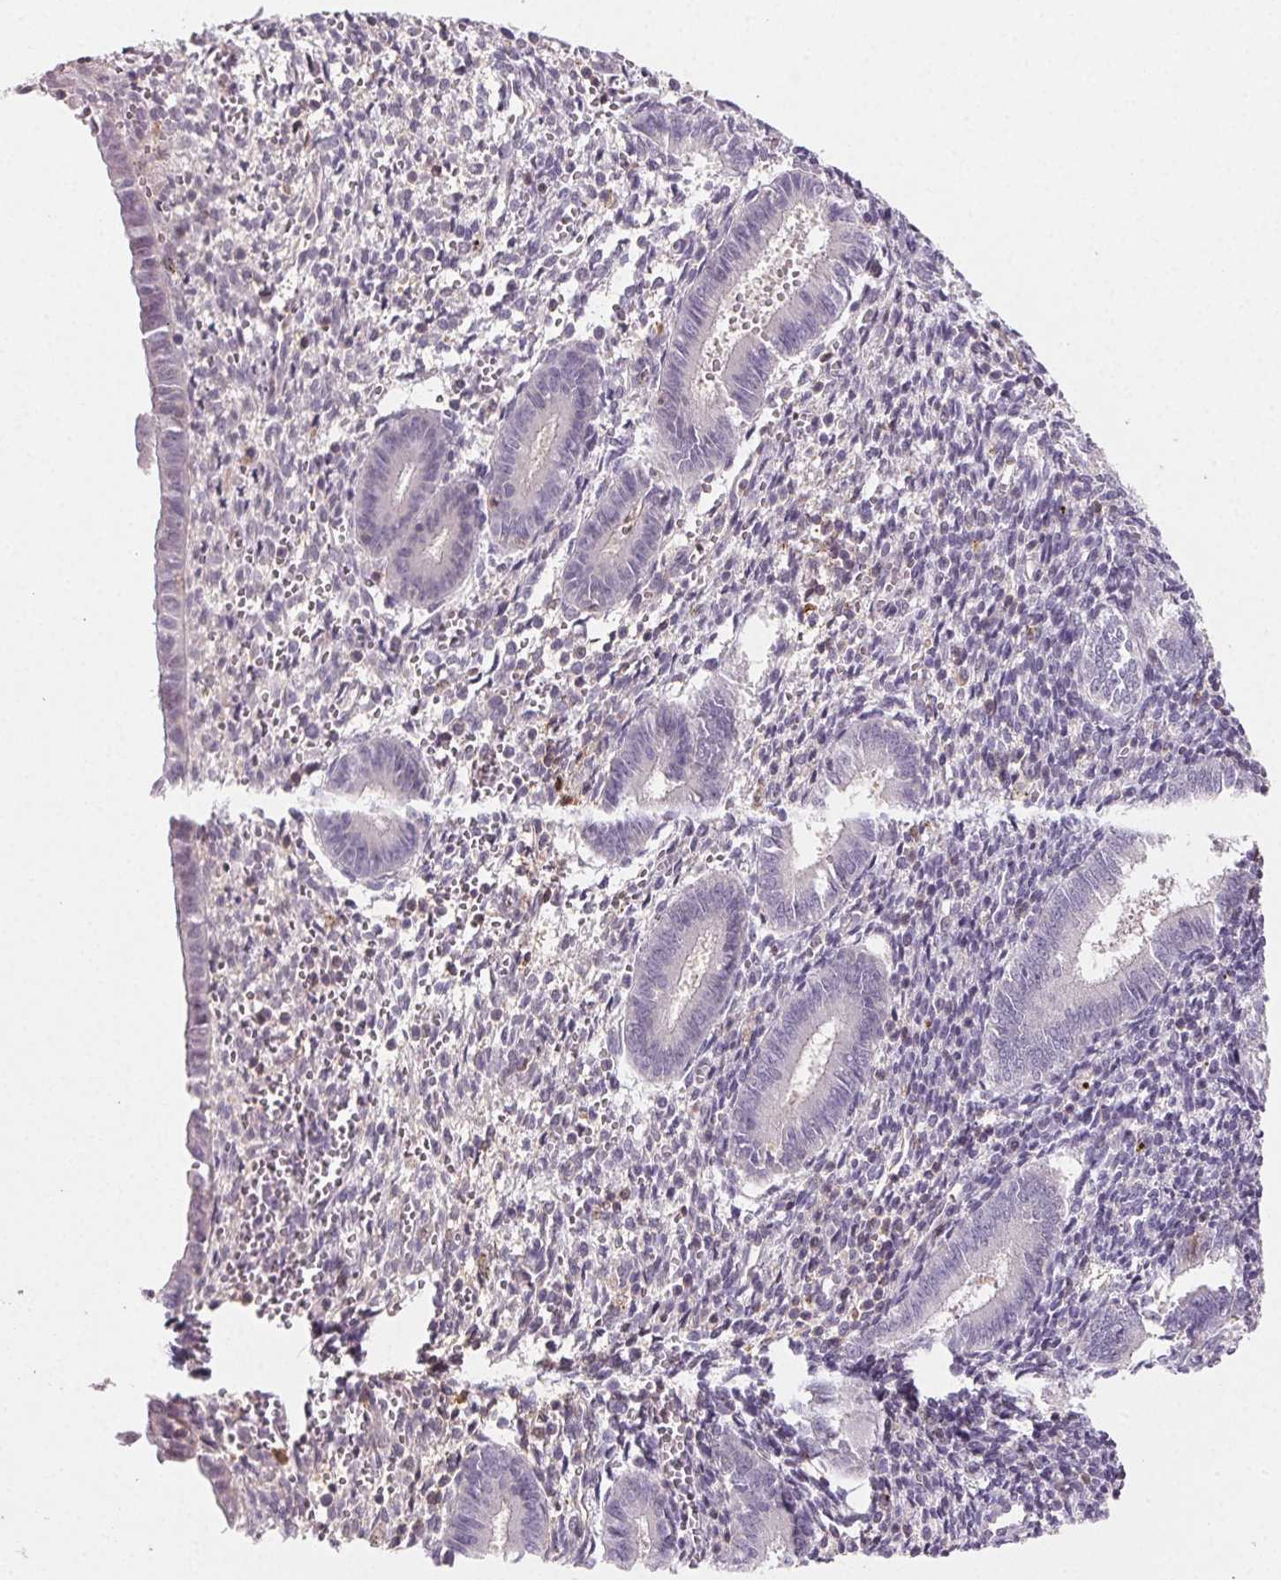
{"staining": {"intensity": "weak", "quantity": "<25%", "location": "cytoplasmic/membranous"}, "tissue": "endometrium", "cell_type": "Cells in endometrial stroma", "image_type": "normal", "snomed": [{"axis": "morphology", "description": "Normal tissue, NOS"}, {"axis": "topography", "description": "Endometrium"}], "caption": "DAB immunohistochemical staining of benign endometrium reveals no significant expression in cells in endometrial stroma.", "gene": "GBP1", "patient": {"sex": "female", "age": 25}}